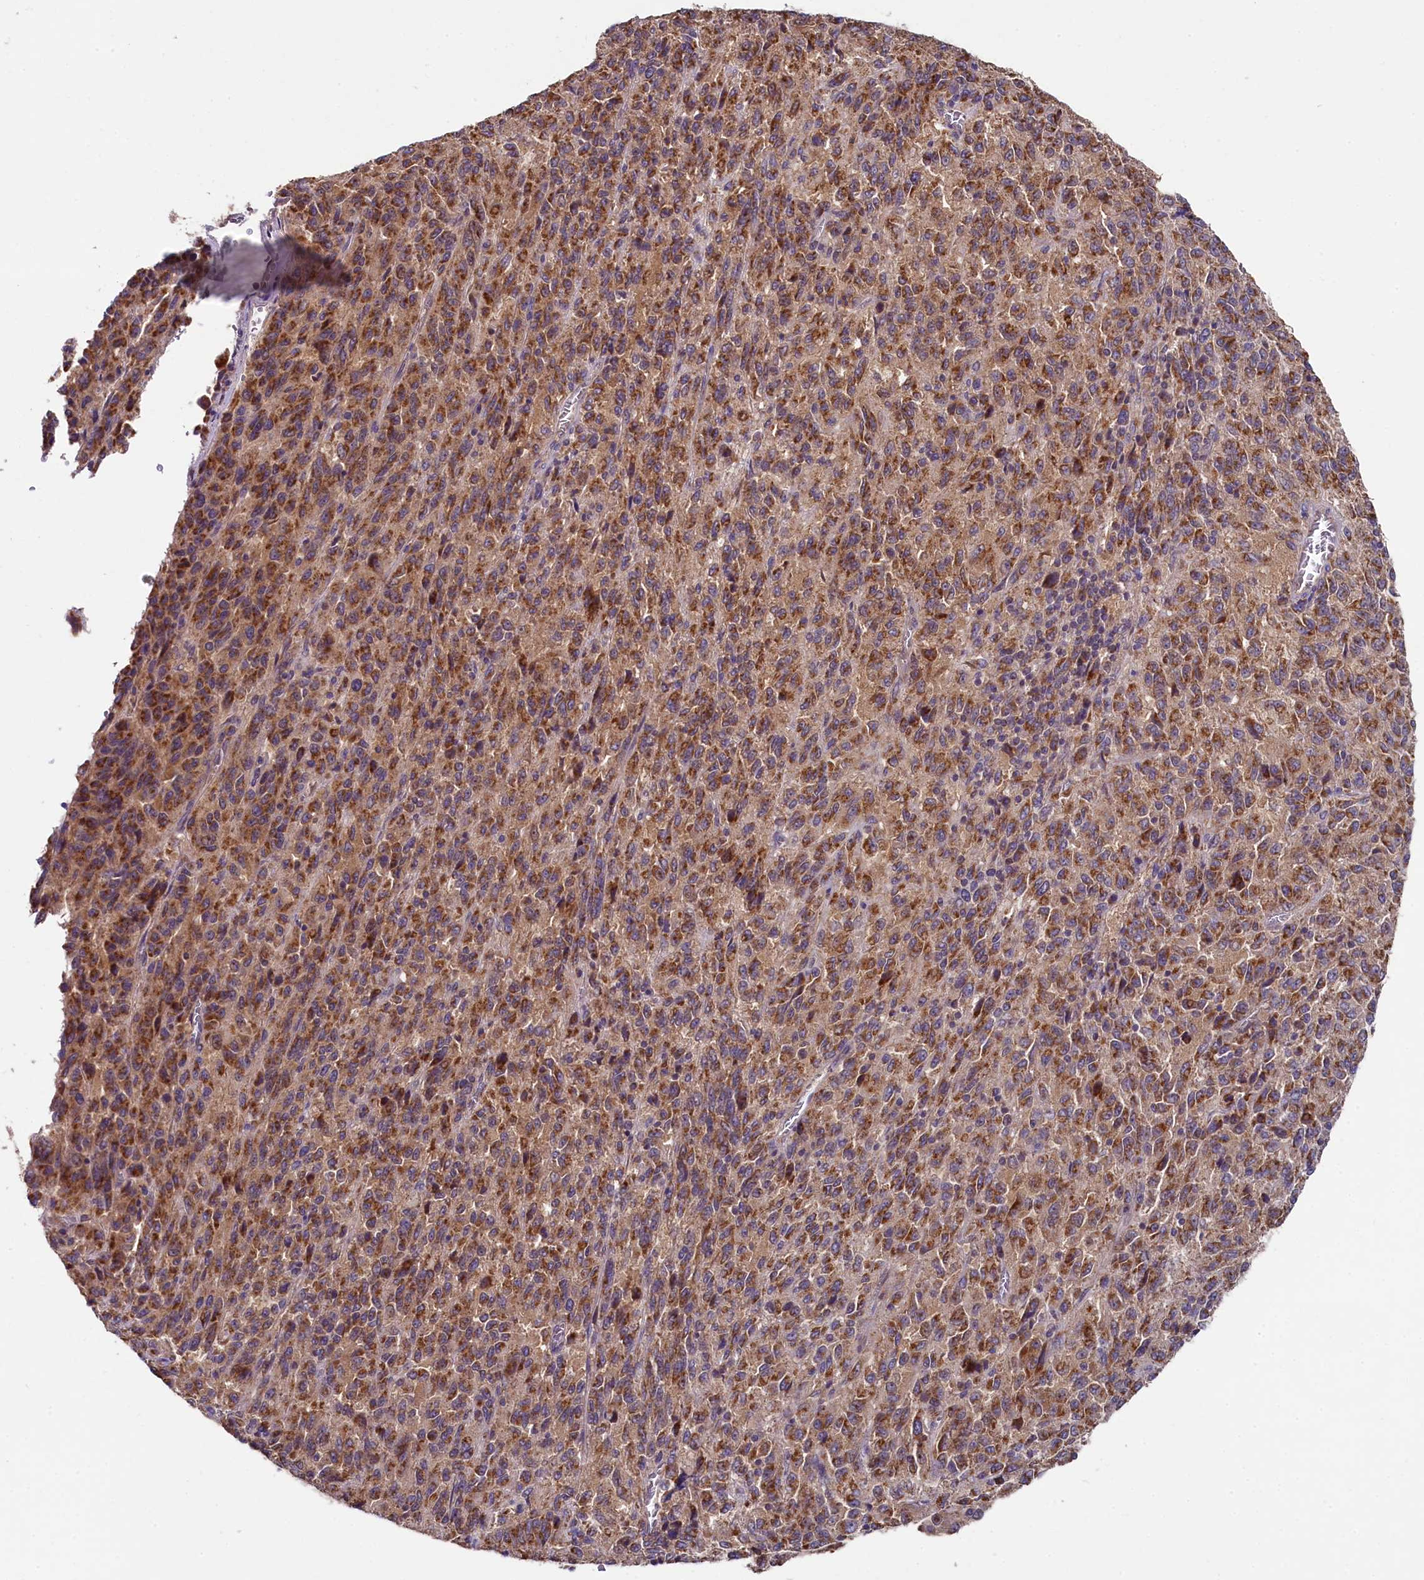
{"staining": {"intensity": "moderate", "quantity": ">75%", "location": "cytoplasmic/membranous"}, "tissue": "melanoma", "cell_type": "Tumor cells", "image_type": "cancer", "snomed": [{"axis": "morphology", "description": "Malignant melanoma, Metastatic site"}, {"axis": "topography", "description": "Lung"}], "caption": "Tumor cells show medium levels of moderate cytoplasmic/membranous staining in about >75% of cells in melanoma.", "gene": "MRPL57", "patient": {"sex": "male", "age": 64}}